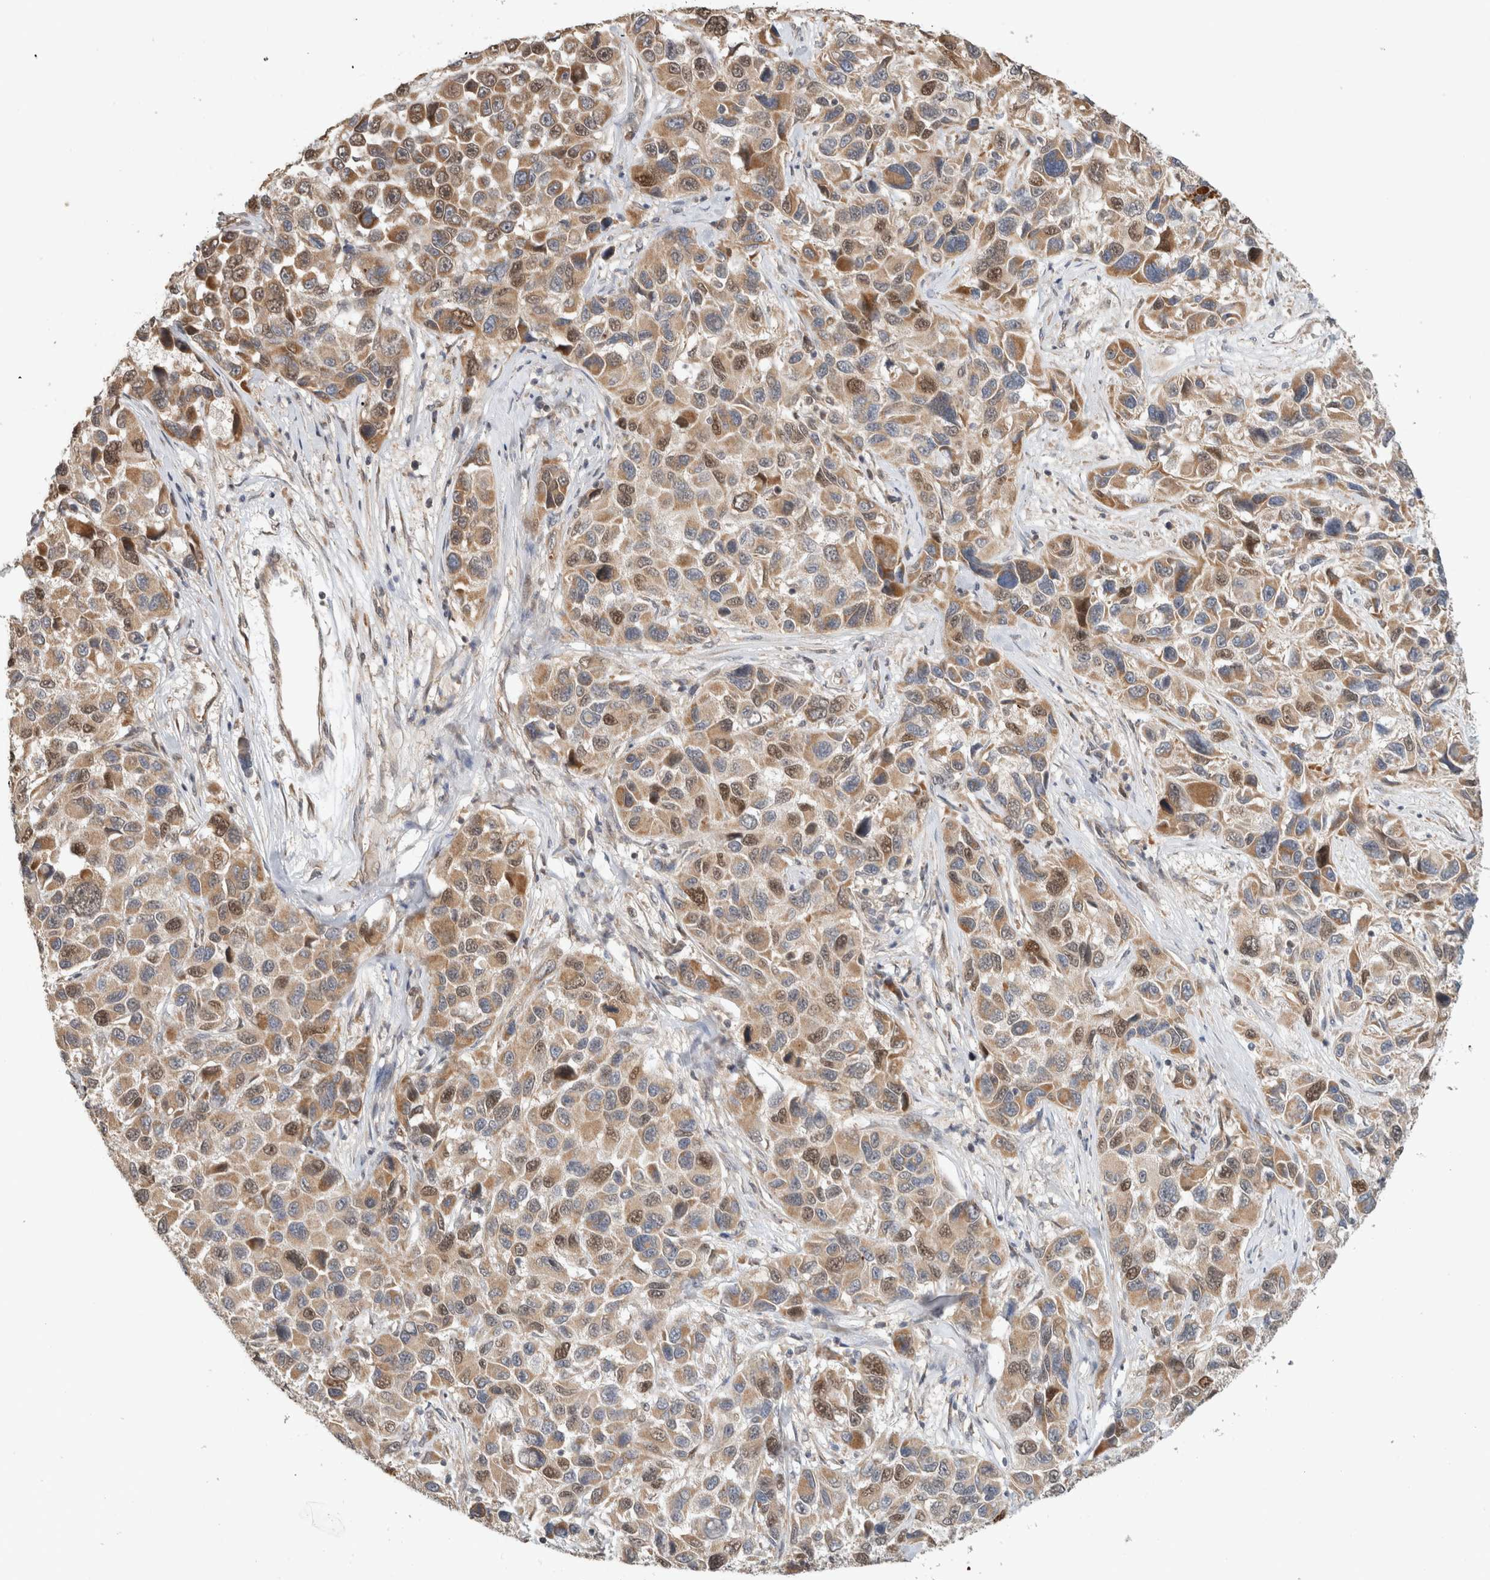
{"staining": {"intensity": "moderate", "quantity": ">75%", "location": "cytoplasmic/membranous,nuclear"}, "tissue": "melanoma", "cell_type": "Tumor cells", "image_type": "cancer", "snomed": [{"axis": "morphology", "description": "Malignant melanoma, NOS"}, {"axis": "topography", "description": "Skin"}], "caption": "Human melanoma stained with a brown dye demonstrates moderate cytoplasmic/membranous and nuclear positive staining in about >75% of tumor cells.", "gene": "GINS4", "patient": {"sex": "male", "age": 53}}